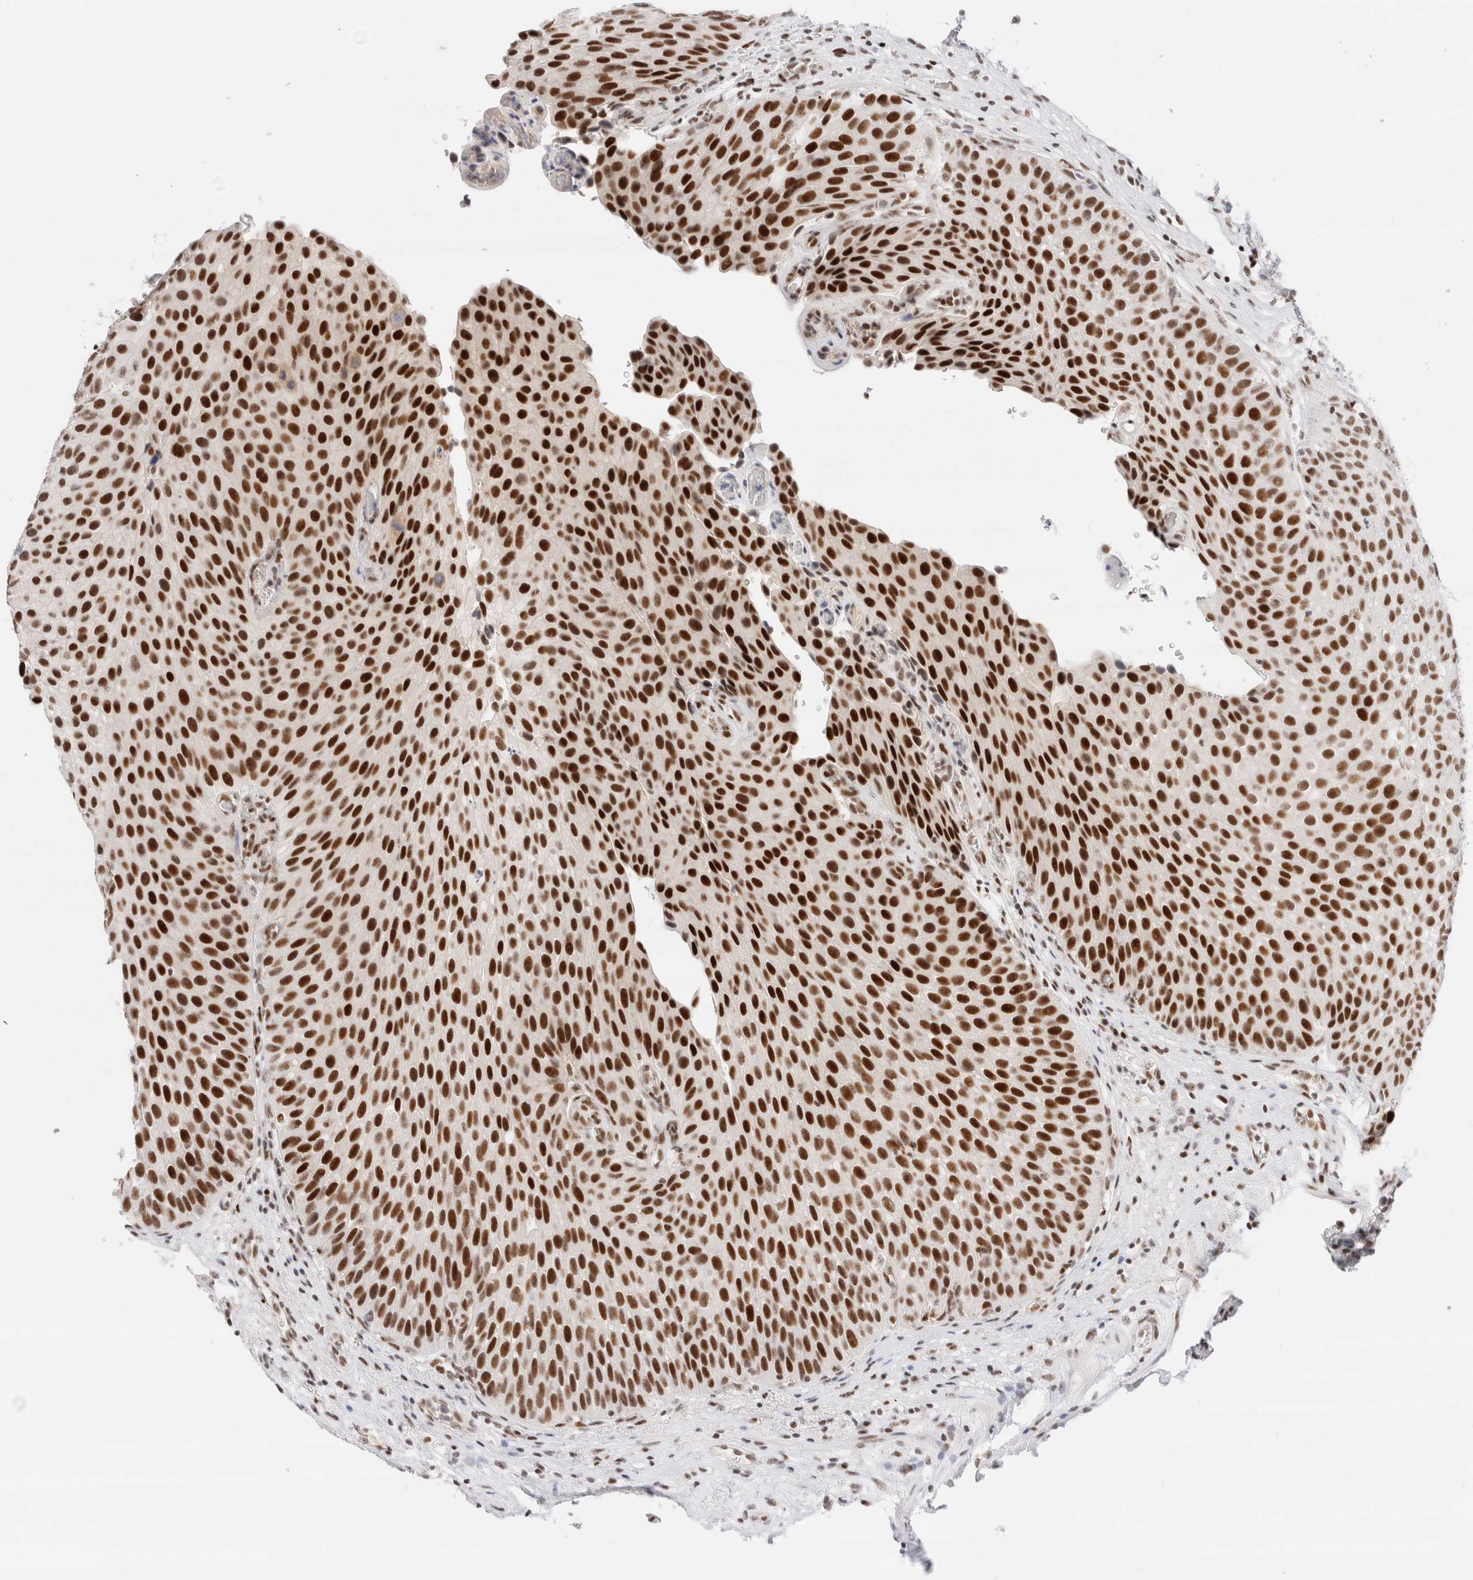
{"staining": {"intensity": "strong", "quantity": ">75%", "location": "nuclear"}, "tissue": "urothelial cancer", "cell_type": "Tumor cells", "image_type": "cancer", "snomed": [{"axis": "morphology", "description": "Normal tissue, NOS"}, {"axis": "morphology", "description": "Urothelial carcinoma, Low grade"}, {"axis": "topography", "description": "Urinary bladder"}, {"axis": "topography", "description": "Prostate"}], "caption": "Immunohistochemistry (IHC) of human urothelial carcinoma (low-grade) displays high levels of strong nuclear positivity in approximately >75% of tumor cells.", "gene": "ZNF282", "patient": {"sex": "male", "age": 60}}